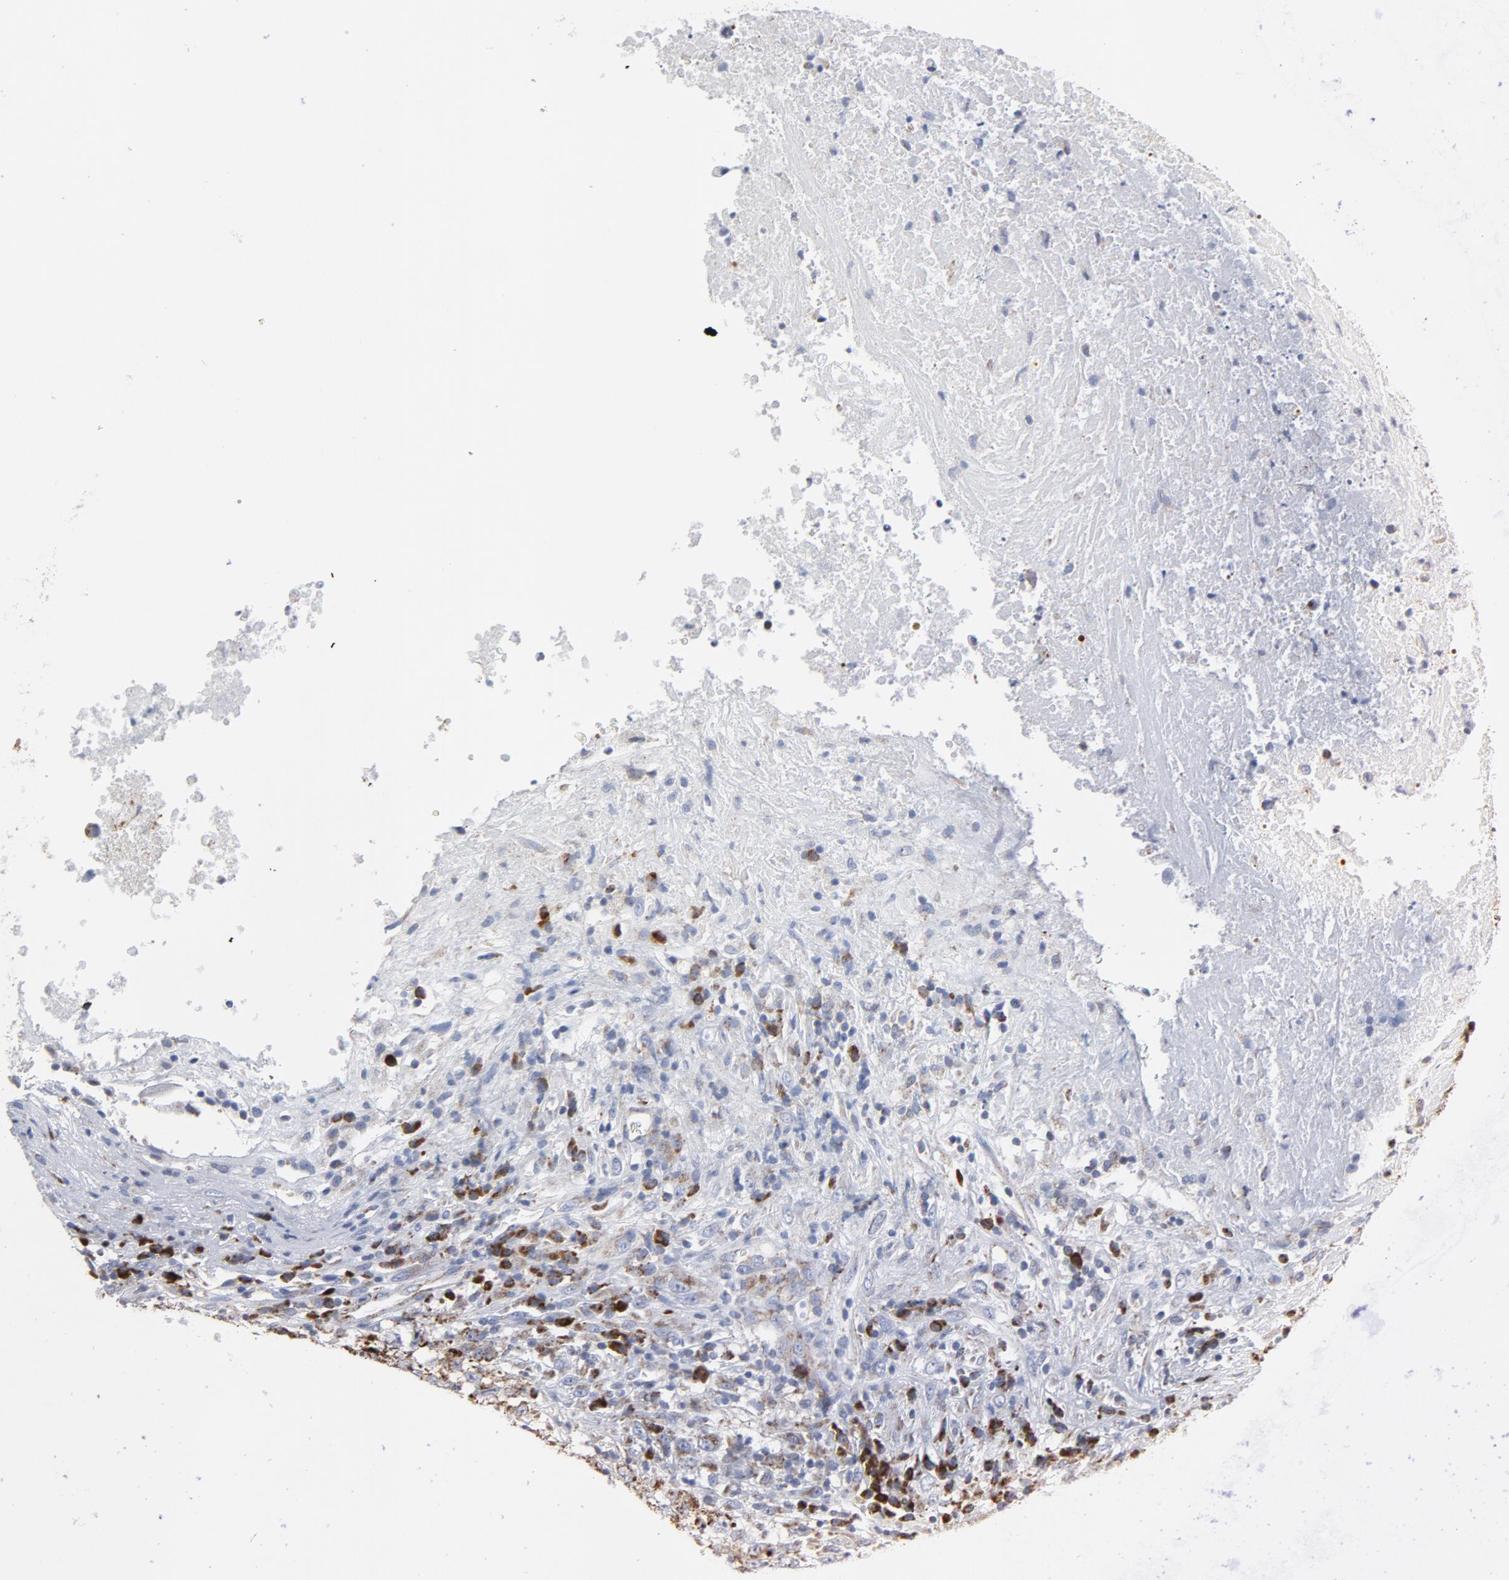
{"staining": {"intensity": "strong", "quantity": ">75%", "location": "cytoplasmic/membranous"}, "tissue": "testis cancer", "cell_type": "Tumor cells", "image_type": "cancer", "snomed": [{"axis": "morphology", "description": "Necrosis, NOS"}, {"axis": "morphology", "description": "Carcinoma, Embryonal, NOS"}, {"axis": "topography", "description": "Testis"}], "caption": "Immunohistochemical staining of human testis embryonal carcinoma demonstrates high levels of strong cytoplasmic/membranous protein expression in about >75% of tumor cells. The staining is performed using DAB (3,3'-diaminobenzidine) brown chromogen to label protein expression. The nuclei are counter-stained blue using hematoxylin.", "gene": "CYCS", "patient": {"sex": "male", "age": 19}}